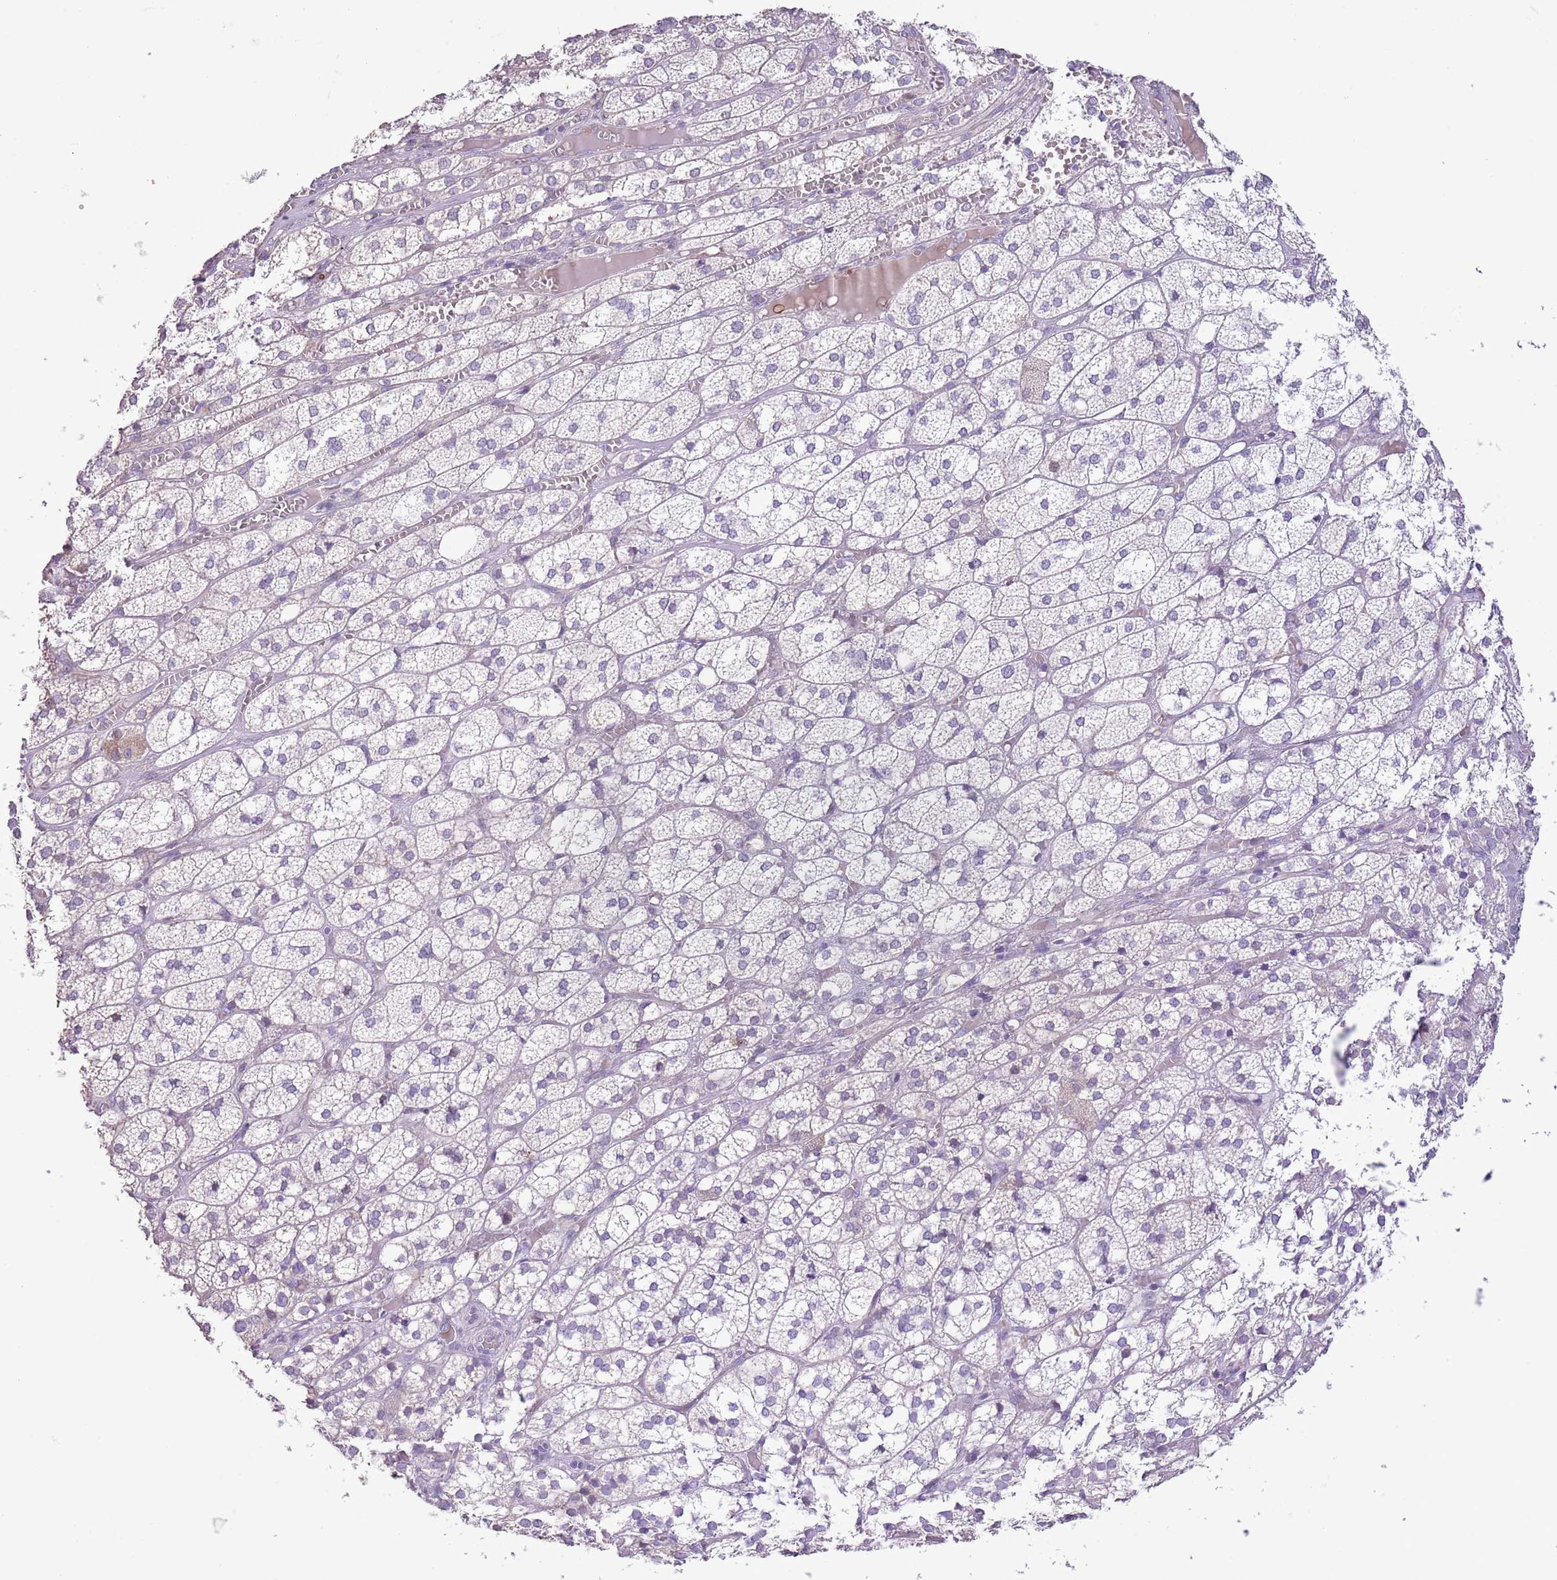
{"staining": {"intensity": "negative", "quantity": "none", "location": "none"}, "tissue": "adrenal gland", "cell_type": "Glandular cells", "image_type": "normal", "snomed": [{"axis": "morphology", "description": "Normal tissue, NOS"}, {"axis": "topography", "description": "Adrenal gland"}], "caption": "IHC image of normal adrenal gland: human adrenal gland stained with DAB (3,3'-diaminobenzidine) shows no significant protein positivity in glandular cells. (Brightfield microscopy of DAB immunohistochemistry at high magnification).", "gene": "GMNN", "patient": {"sex": "female", "age": 61}}